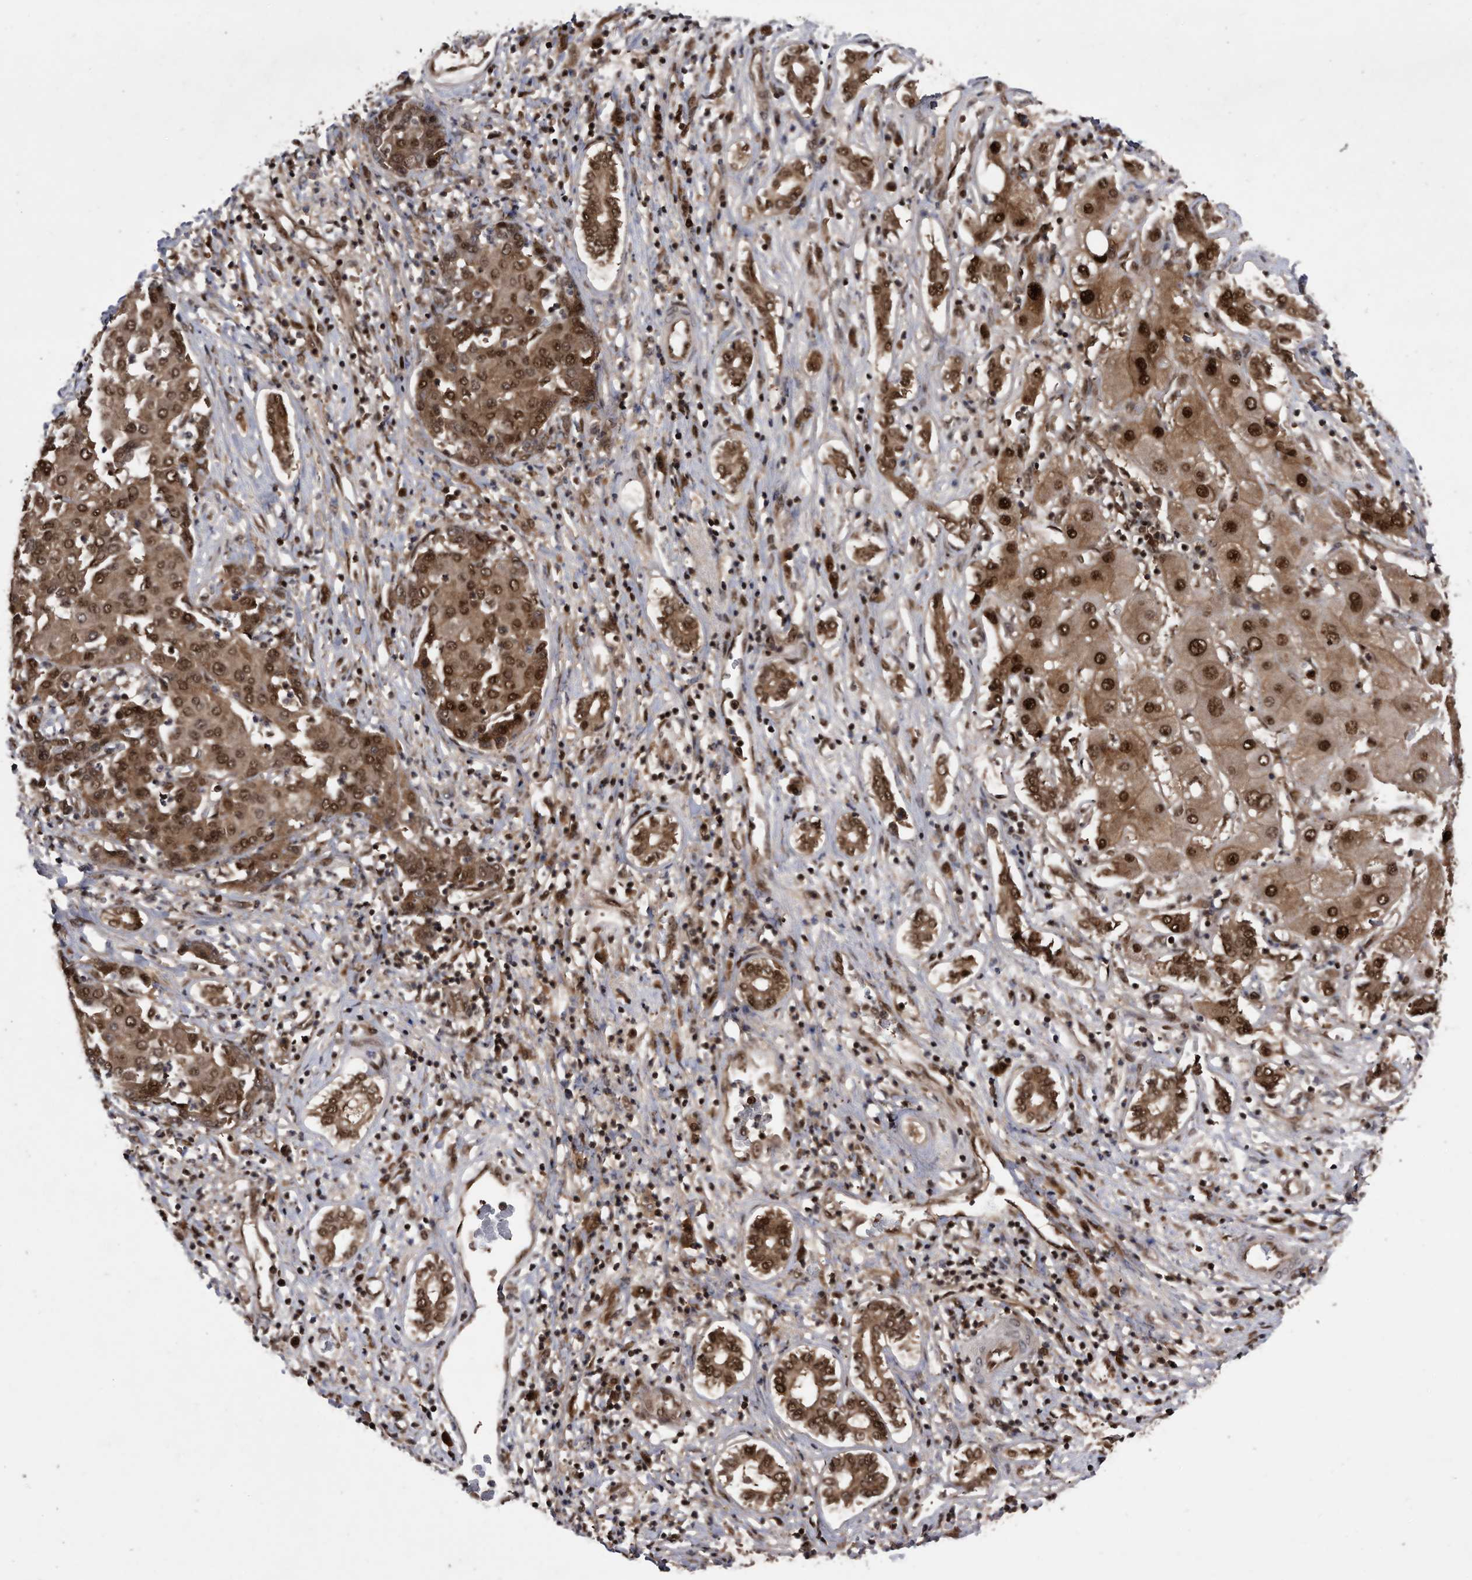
{"staining": {"intensity": "moderate", "quantity": ">75%", "location": "cytoplasmic/membranous,nuclear"}, "tissue": "liver cancer", "cell_type": "Tumor cells", "image_type": "cancer", "snomed": [{"axis": "morphology", "description": "Carcinoma, Hepatocellular, NOS"}, {"axis": "topography", "description": "Liver"}], "caption": "Protein staining of liver hepatocellular carcinoma tissue reveals moderate cytoplasmic/membranous and nuclear positivity in approximately >75% of tumor cells.", "gene": "RAD23B", "patient": {"sex": "male", "age": 65}}